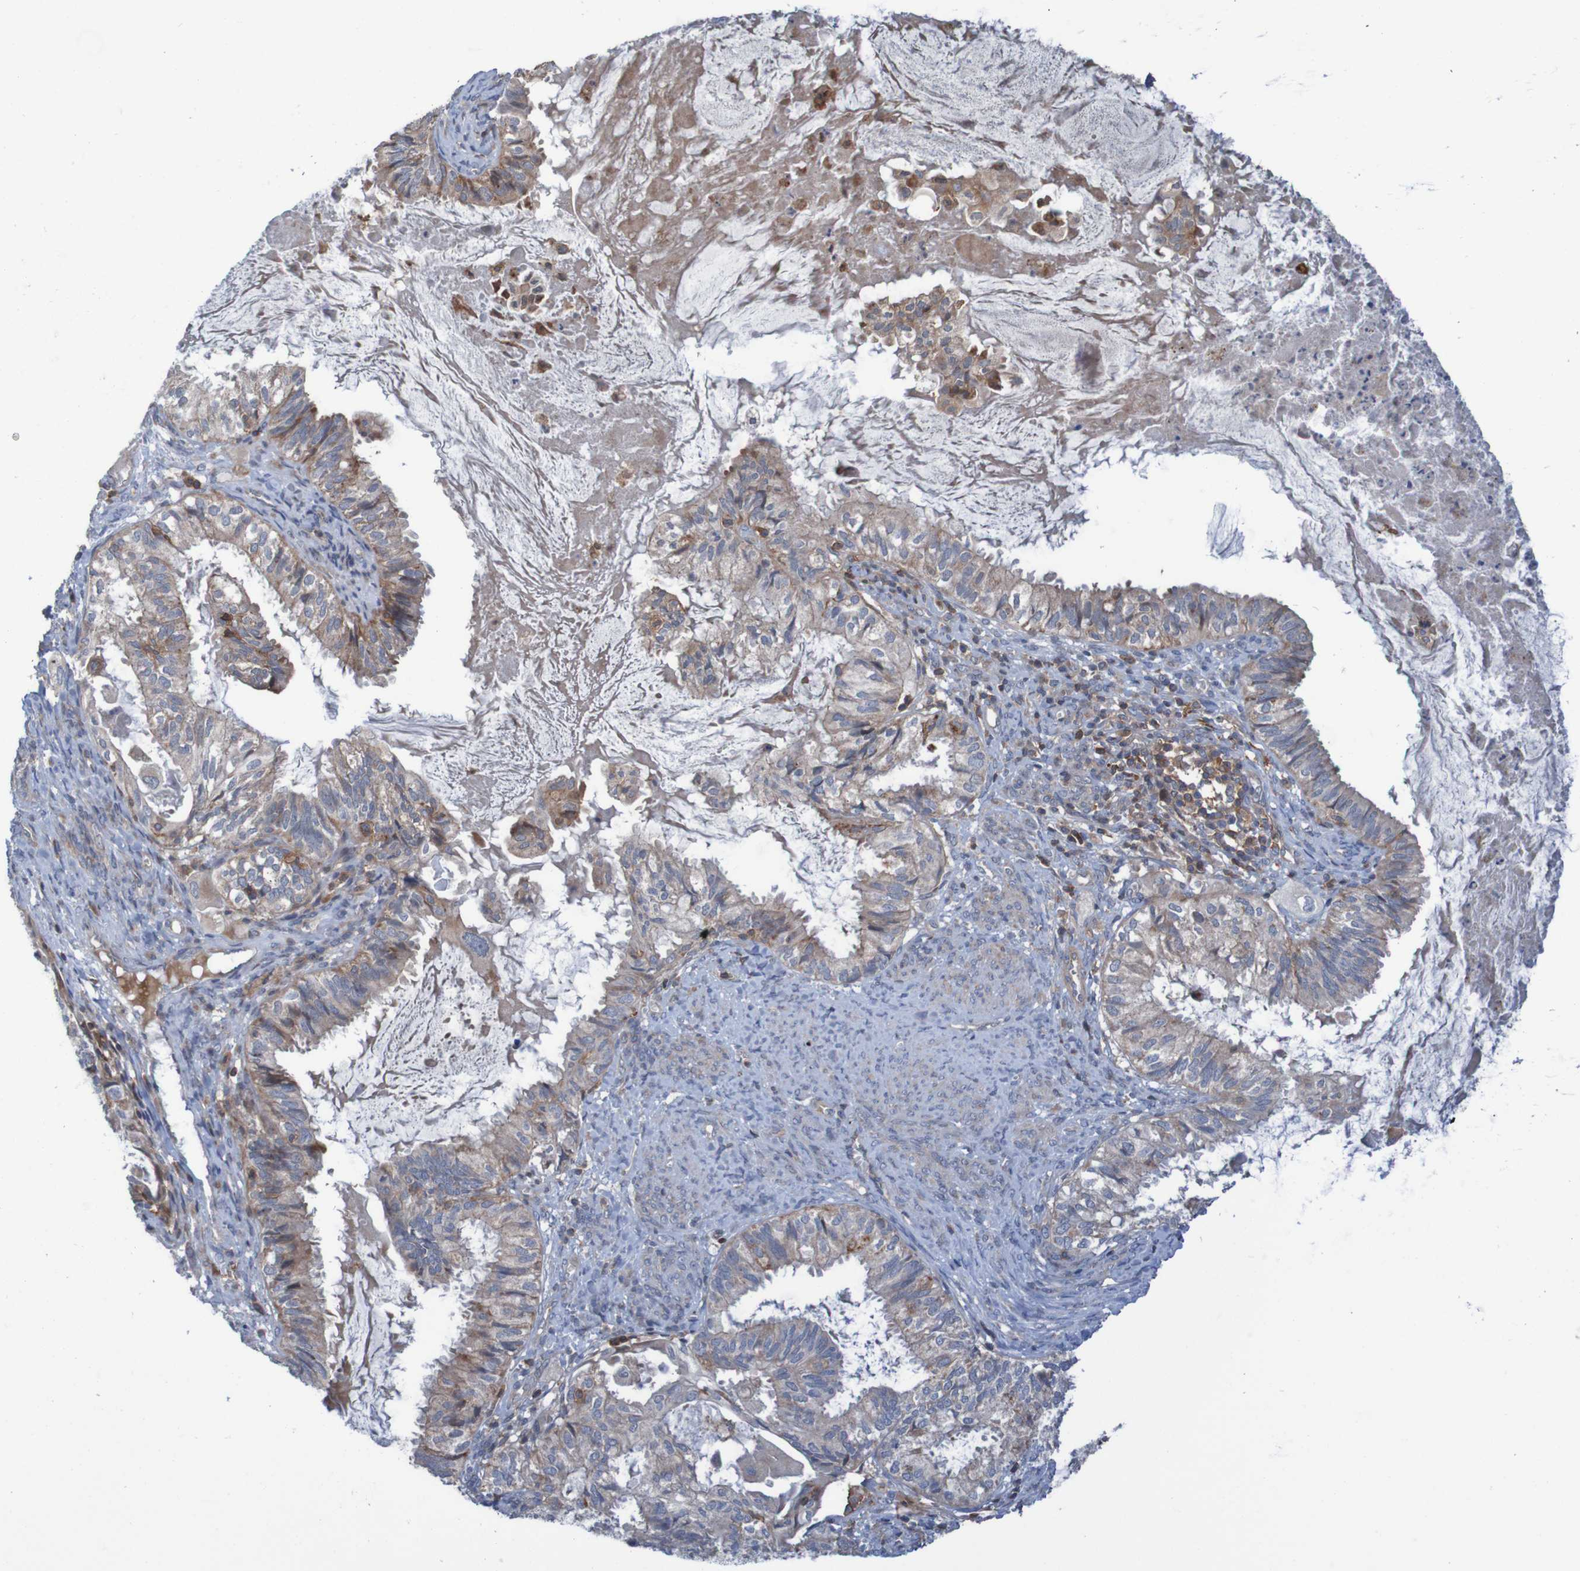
{"staining": {"intensity": "moderate", "quantity": ">75%", "location": "cytoplasmic/membranous"}, "tissue": "cervical cancer", "cell_type": "Tumor cells", "image_type": "cancer", "snomed": [{"axis": "morphology", "description": "Normal tissue, NOS"}, {"axis": "morphology", "description": "Adenocarcinoma, NOS"}, {"axis": "topography", "description": "Cervix"}, {"axis": "topography", "description": "Endometrium"}], "caption": "Immunohistochemical staining of cervical cancer exhibits moderate cytoplasmic/membranous protein expression in approximately >75% of tumor cells.", "gene": "PDGFB", "patient": {"sex": "female", "age": 86}}